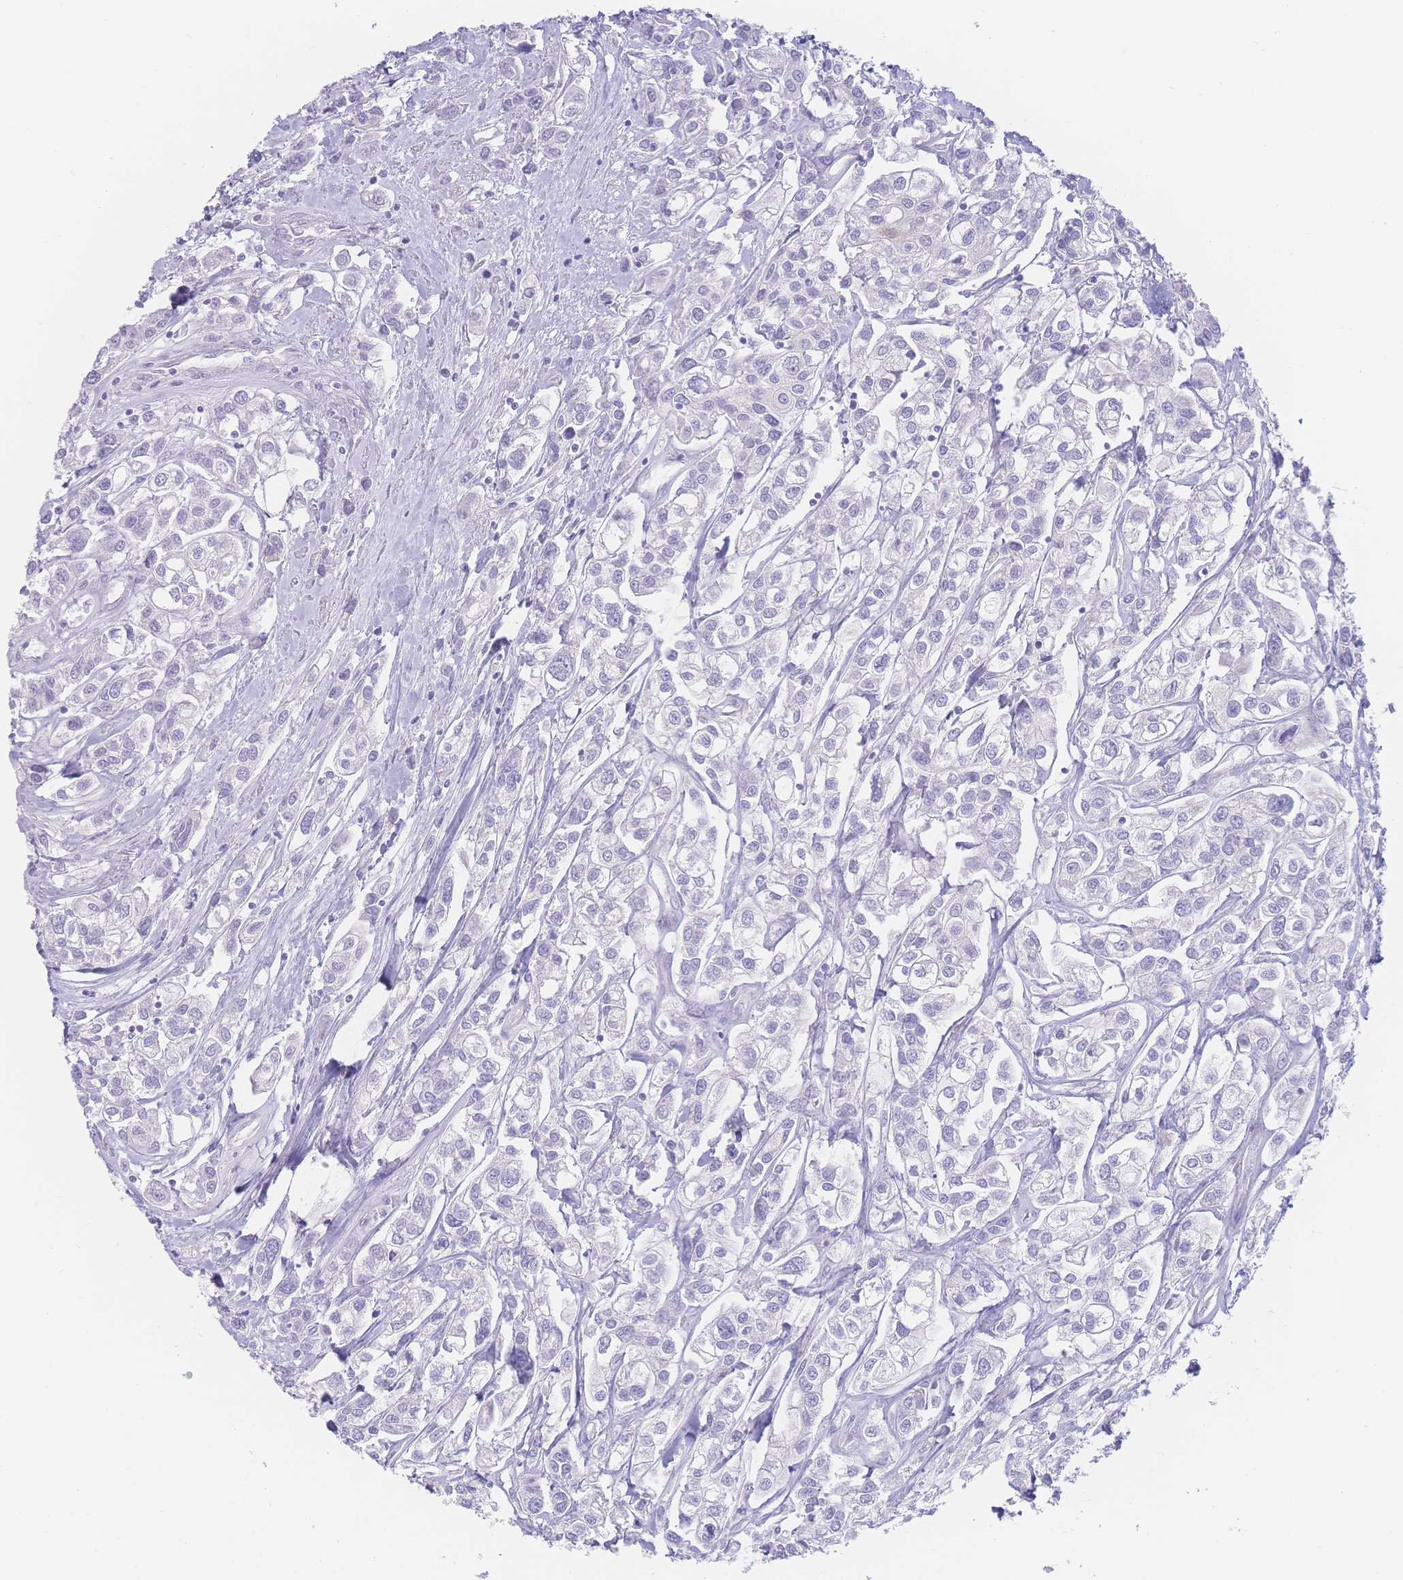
{"staining": {"intensity": "negative", "quantity": "none", "location": "none"}, "tissue": "urothelial cancer", "cell_type": "Tumor cells", "image_type": "cancer", "snomed": [{"axis": "morphology", "description": "Urothelial carcinoma, High grade"}, {"axis": "topography", "description": "Urinary bladder"}], "caption": "A high-resolution micrograph shows IHC staining of high-grade urothelial carcinoma, which displays no significant expression in tumor cells.", "gene": "PSMB5", "patient": {"sex": "male", "age": 67}}